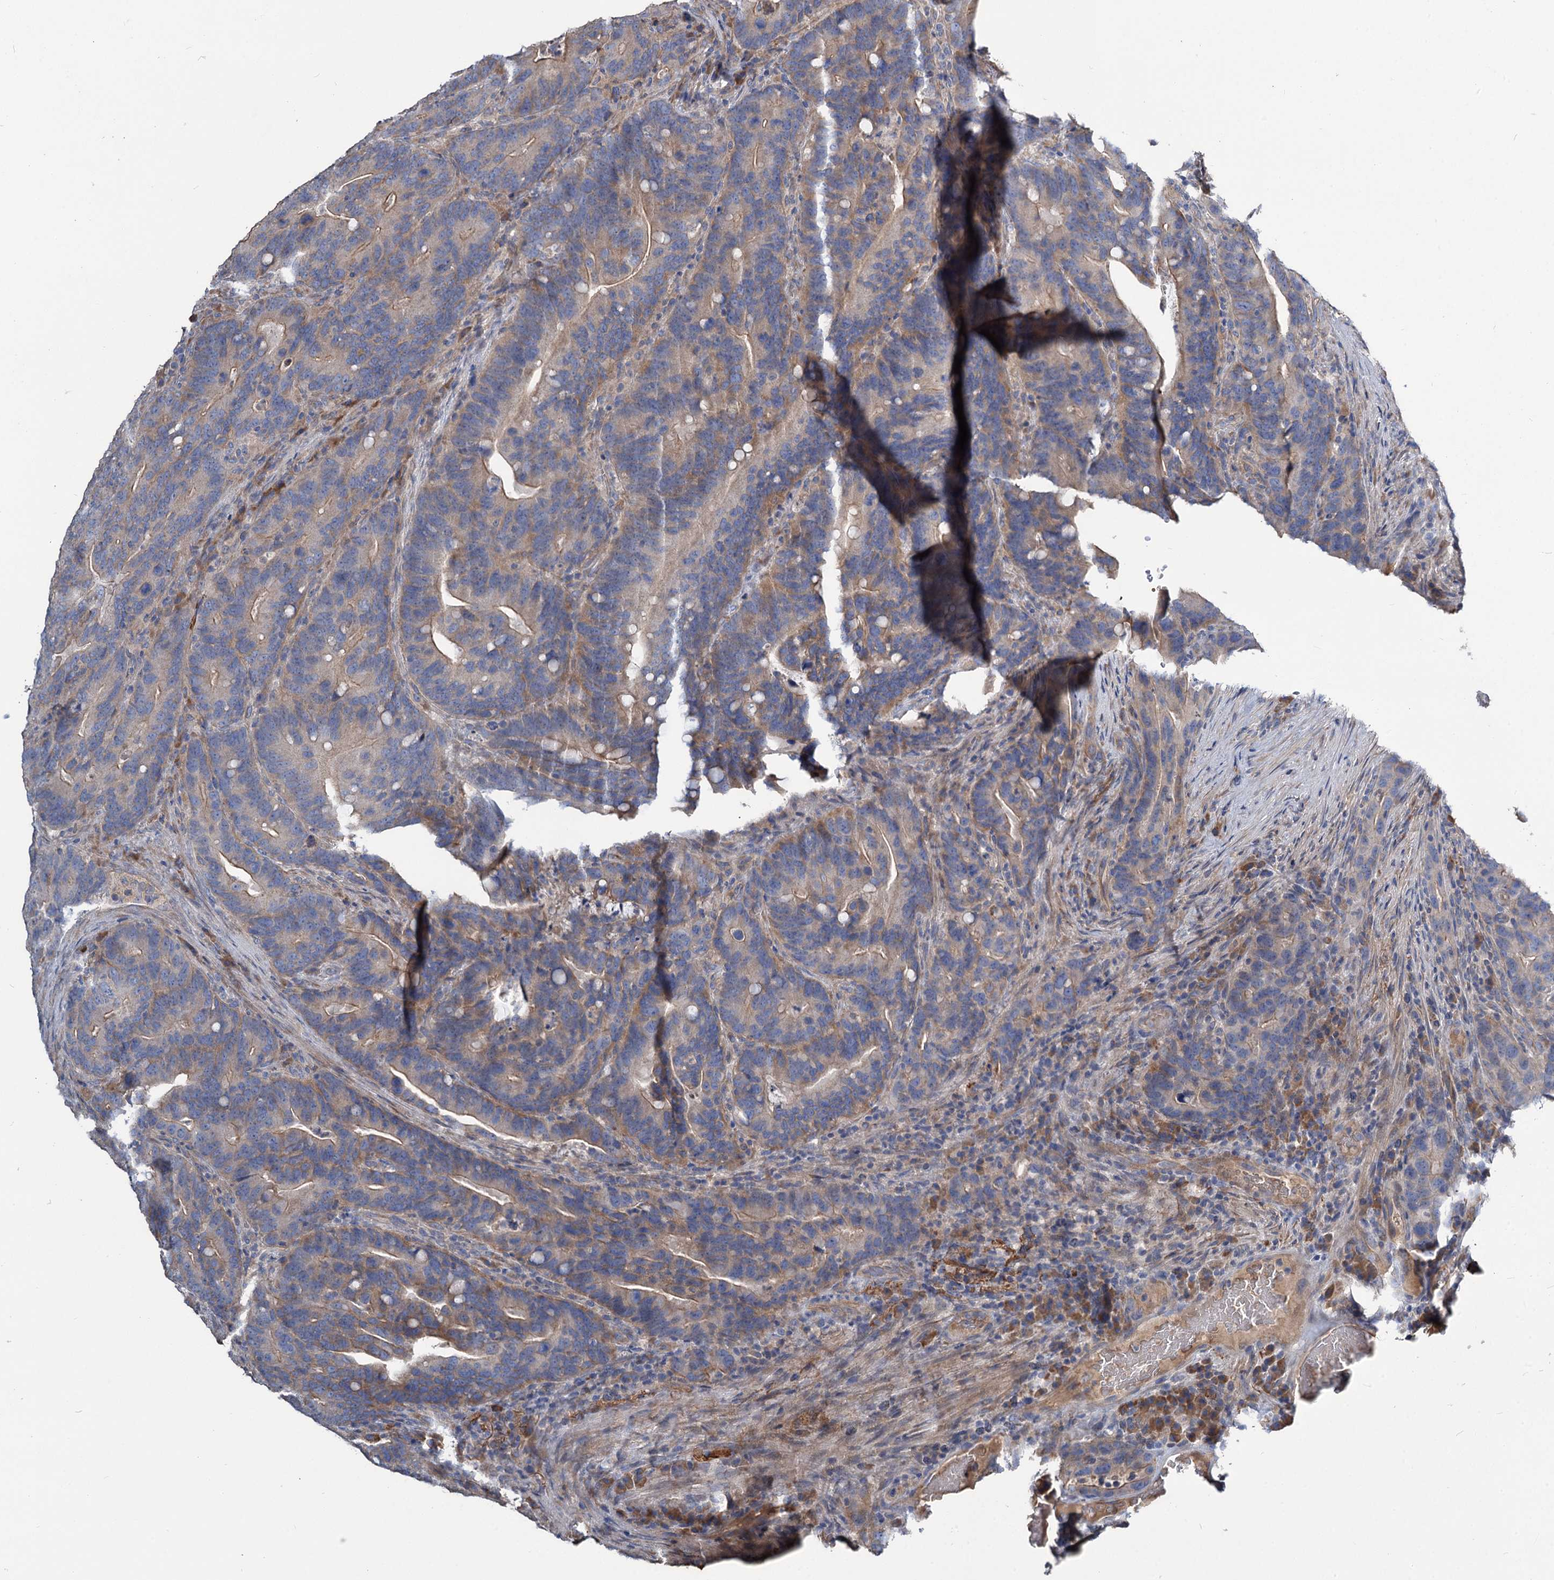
{"staining": {"intensity": "moderate", "quantity": "25%-75%", "location": "cytoplasmic/membranous"}, "tissue": "colorectal cancer", "cell_type": "Tumor cells", "image_type": "cancer", "snomed": [{"axis": "morphology", "description": "Adenocarcinoma, NOS"}, {"axis": "topography", "description": "Colon"}], "caption": "Immunohistochemistry (DAB) staining of human colorectal cancer shows moderate cytoplasmic/membranous protein positivity in about 25%-75% of tumor cells.", "gene": "URAD", "patient": {"sex": "female", "age": 66}}